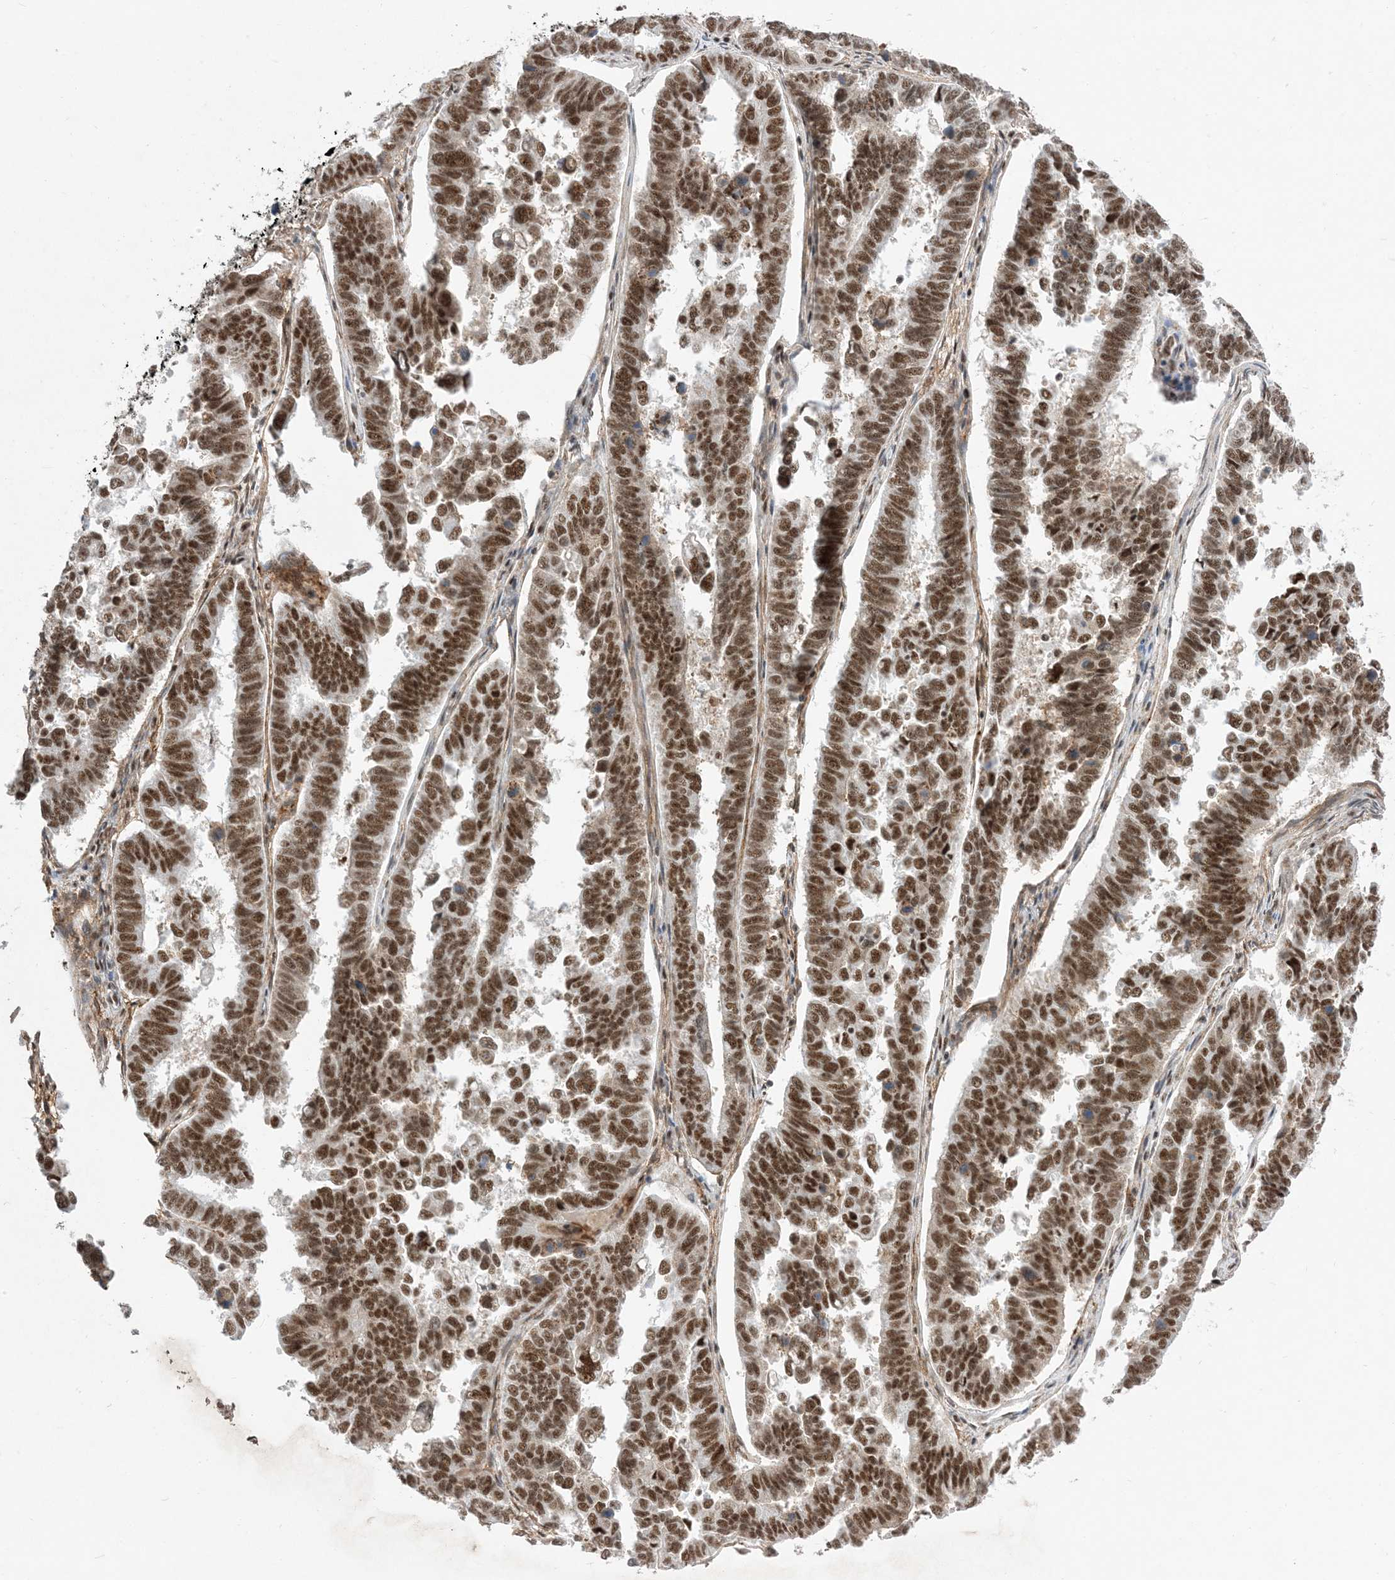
{"staining": {"intensity": "strong", "quantity": ">75%", "location": "nuclear"}, "tissue": "endometrial cancer", "cell_type": "Tumor cells", "image_type": "cancer", "snomed": [{"axis": "morphology", "description": "Adenocarcinoma, NOS"}, {"axis": "topography", "description": "Endometrium"}], "caption": "A brown stain shows strong nuclear expression of a protein in human endometrial adenocarcinoma tumor cells. Using DAB (3,3'-diaminobenzidine) (brown) and hematoxylin (blue) stains, captured at high magnification using brightfield microscopy.", "gene": "SF3A3", "patient": {"sex": "female", "age": 75}}